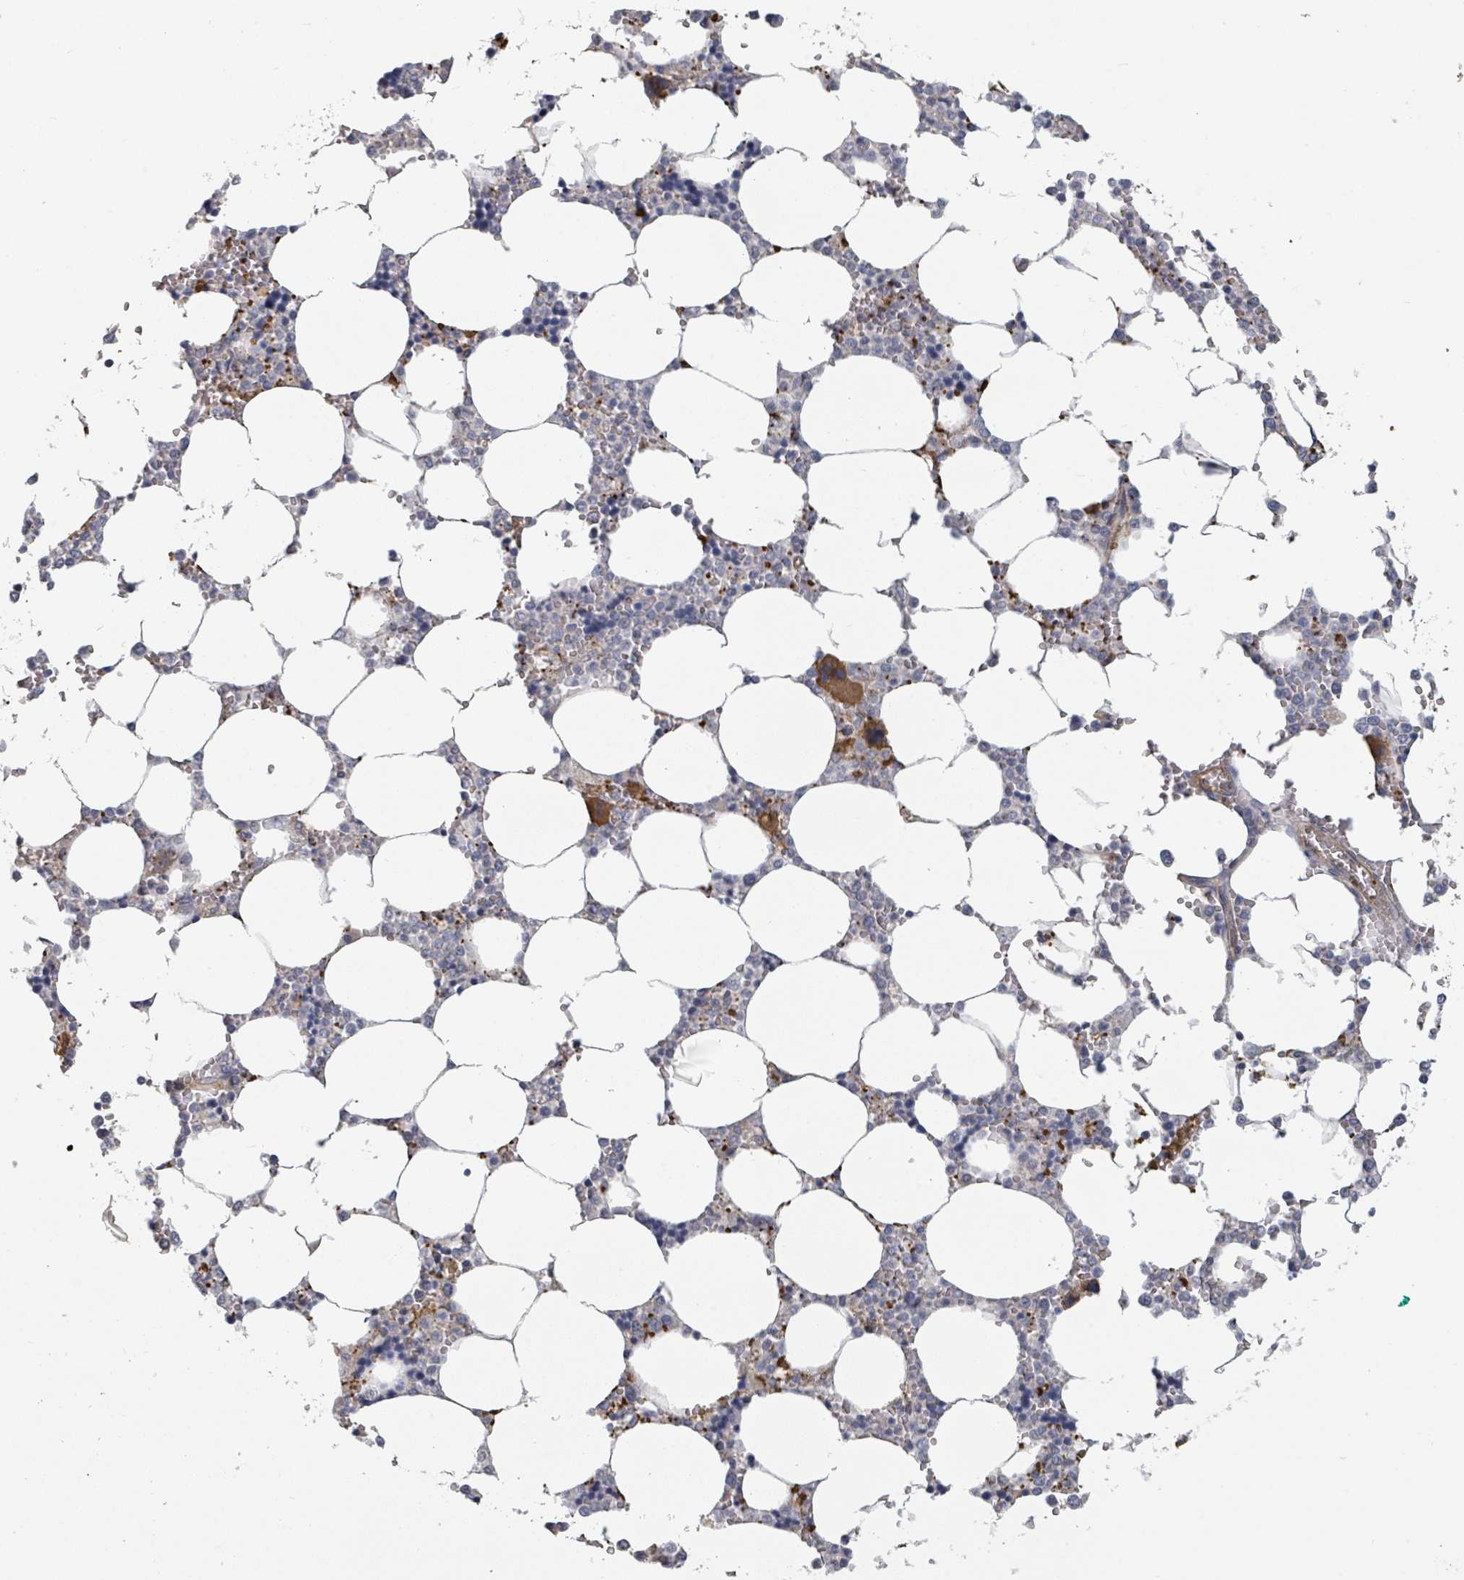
{"staining": {"intensity": "strong", "quantity": "<25%", "location": "cytoplasmic/membranous"}, "tissue": "bone marrow", "cell_type": "Hematopoietic cells", "image_type": "normal", "snomed": [{"axis": "morphology", "description": "Normal tissue, NOS"}, {"axis": "topography", "description": "Bone marrow"}], "caption": "Protein expression analysis of unremarkable human bone marrow reveals strong cytoplasmic/membranous staining in about <25% of hematopoietic cells.", "gene": "PLAUR", "patient": {"sex": "male", "age": 64}}